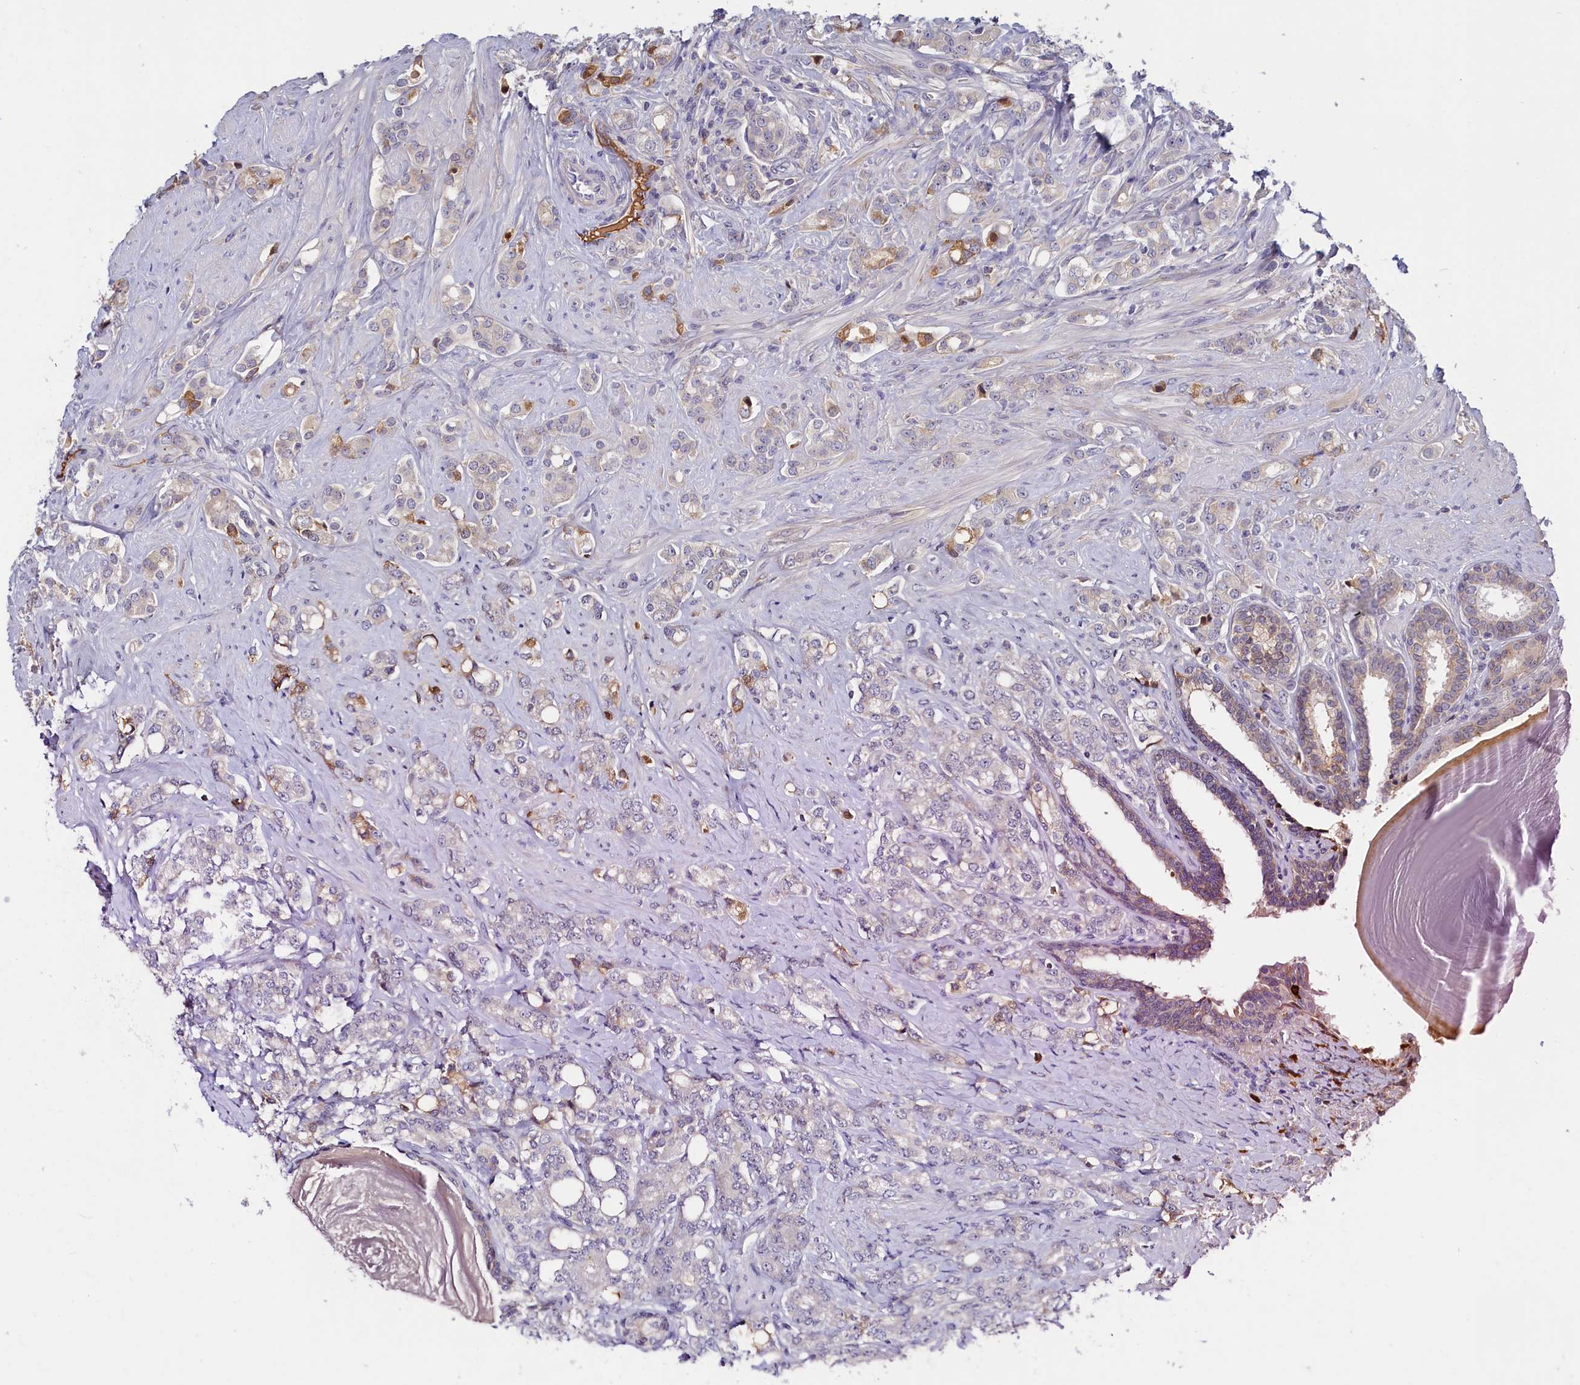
{"staining": {"intensity": "negative", "quantity": "none", "location": "none"}, "tissue": "prostate cancer", "cell_type": "Tumor cells", "image_type": "cancer", "snomed": [{"axis": "morphology", "description": "Adenocarcinoma, High grade"}, {"axis": "topography", "description": "Prostate"}], "caption": "Immunohistochemical staining of human prostate cancer exhibits no significant staining in tumor cells.", "gene": "ADGRD1", "patient": {"sex": "male", "age": 62}}